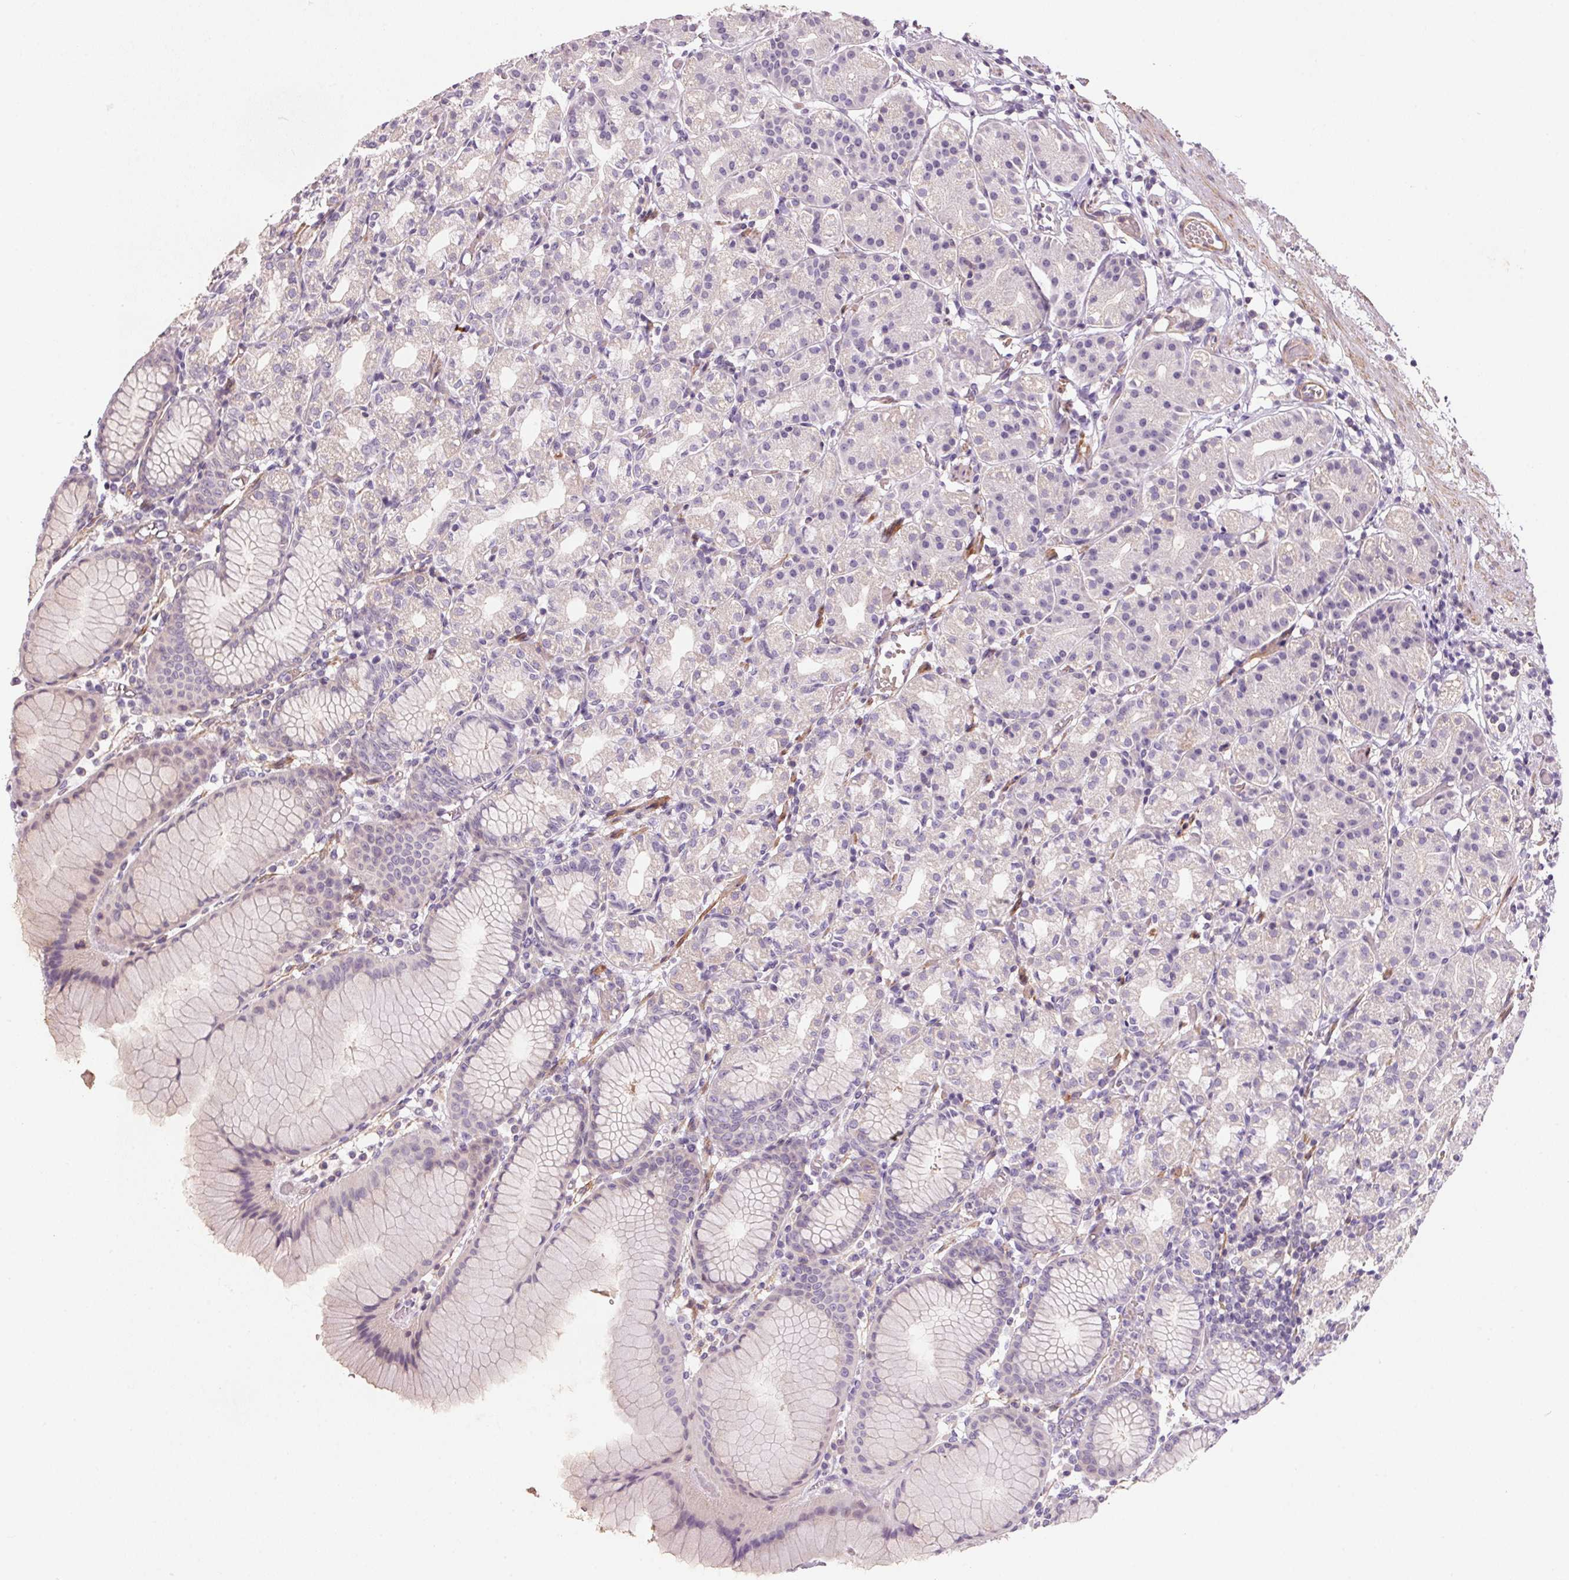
{"staining": {"intensity": "weak", "quantity": "<25%", "location": "cytoplasmic/membranous"}, "tissue": "stomach", "cell_type": "Glandular cells", "image_type": "normal", "snomed": [{"axis": "morphology", "description": "Normal tissue, NOS"}, {"axis": "topography", "description": "Stomach"}], "caption": "Unremarkable stomach was stained to show a protein in brown. There is no significant staining in glandular cells.", "gene": "KCNK15", "patient": {"sex": "female", "age": 57}}